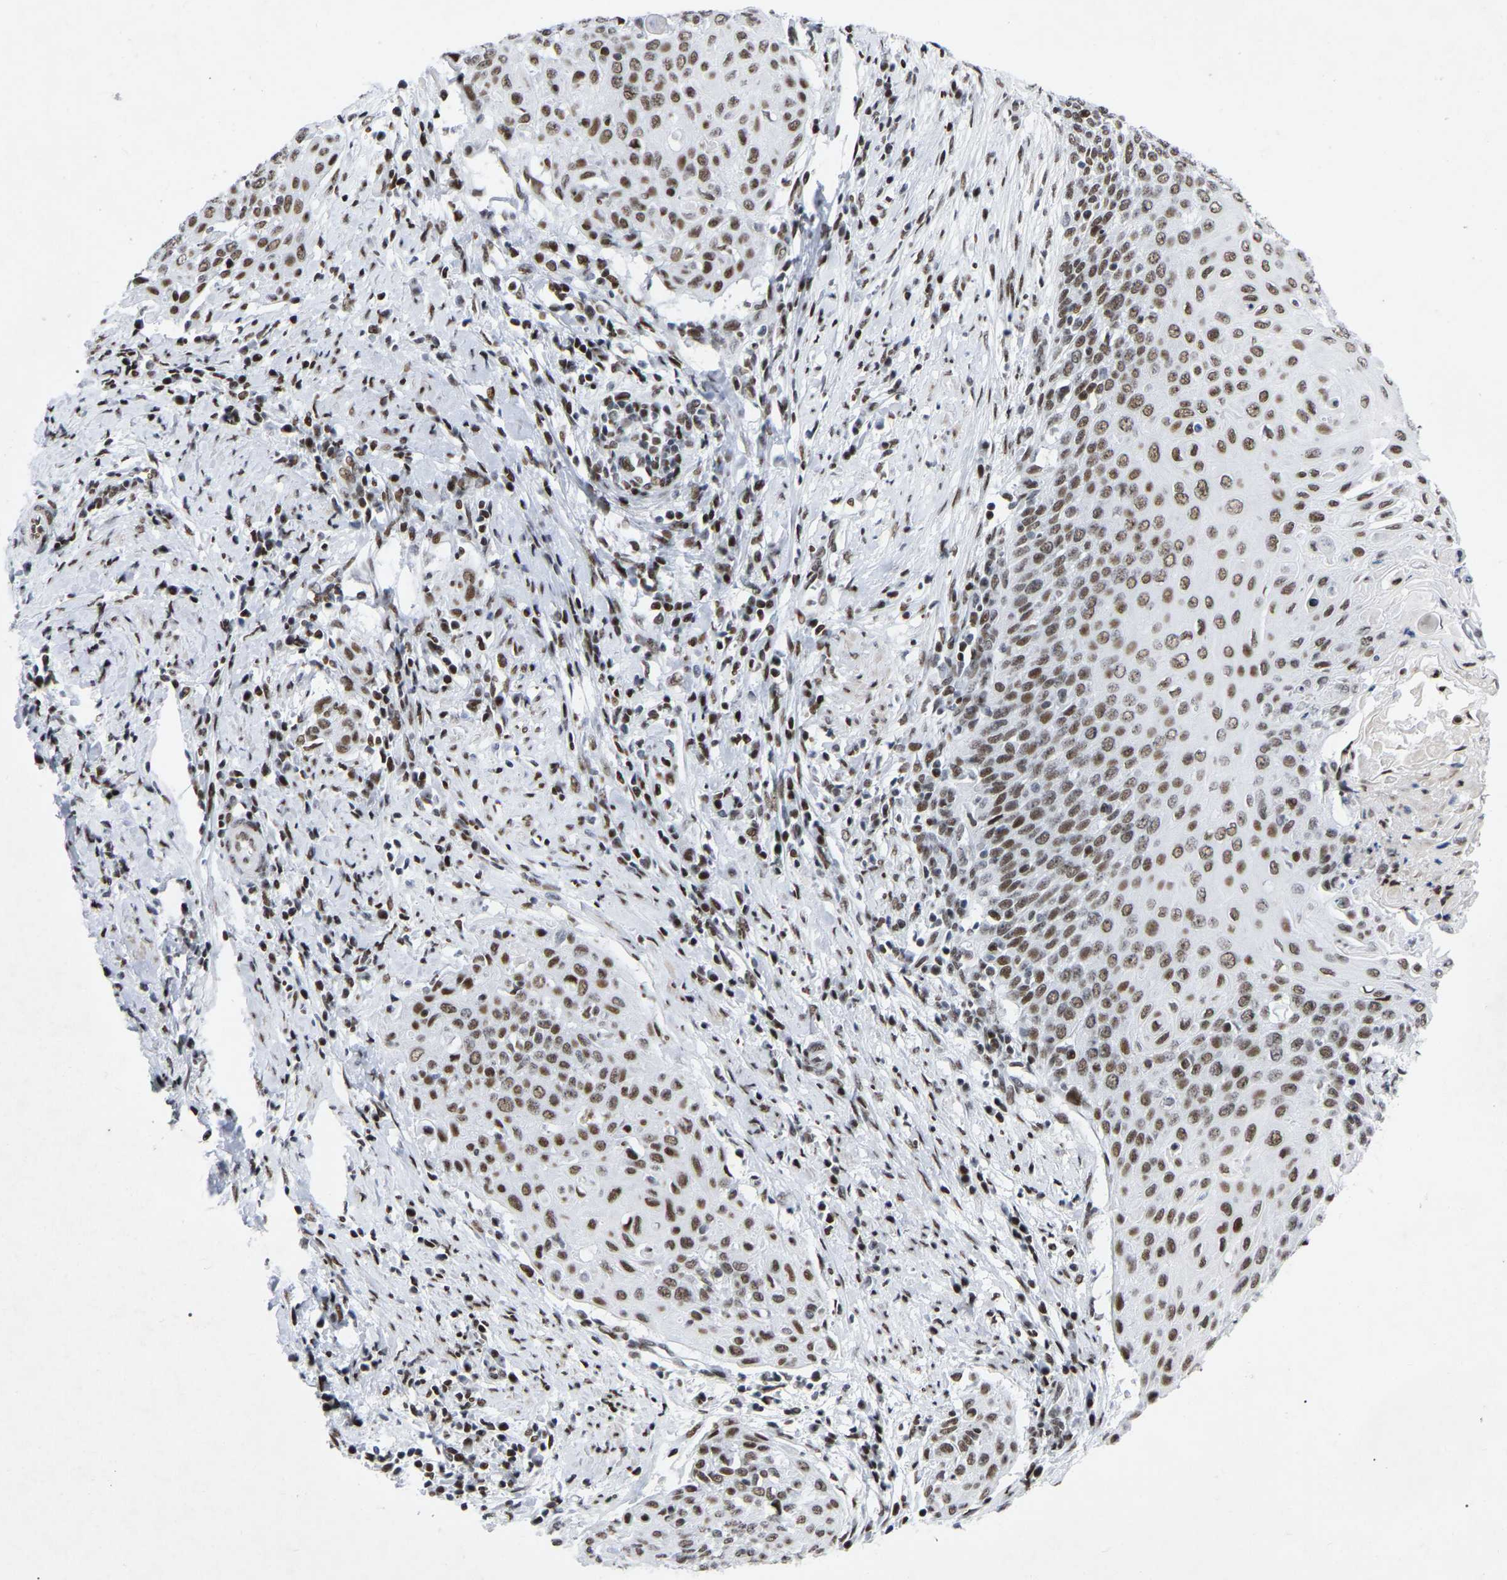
{"staining": {"intensity": "moderate", "quantity": ">75%", "location": "nuclear"}, "tissue": "cervical cancer", "cell_type": "Tumor cells", "image_type": "cancer", "snomed": [{"axis": "morphology", "description": "Squamous cell carcinoma, NOS"}, {"axis": "topography", "description": "Cervix"}], "caption": "Immunohistochemical staining of cervical cancer shows medium levels of moderate nuclear positivity in approximately >75% of tumor cells.", "gene": "PRCC", "patient": {"sex": "female", "age": 39}}